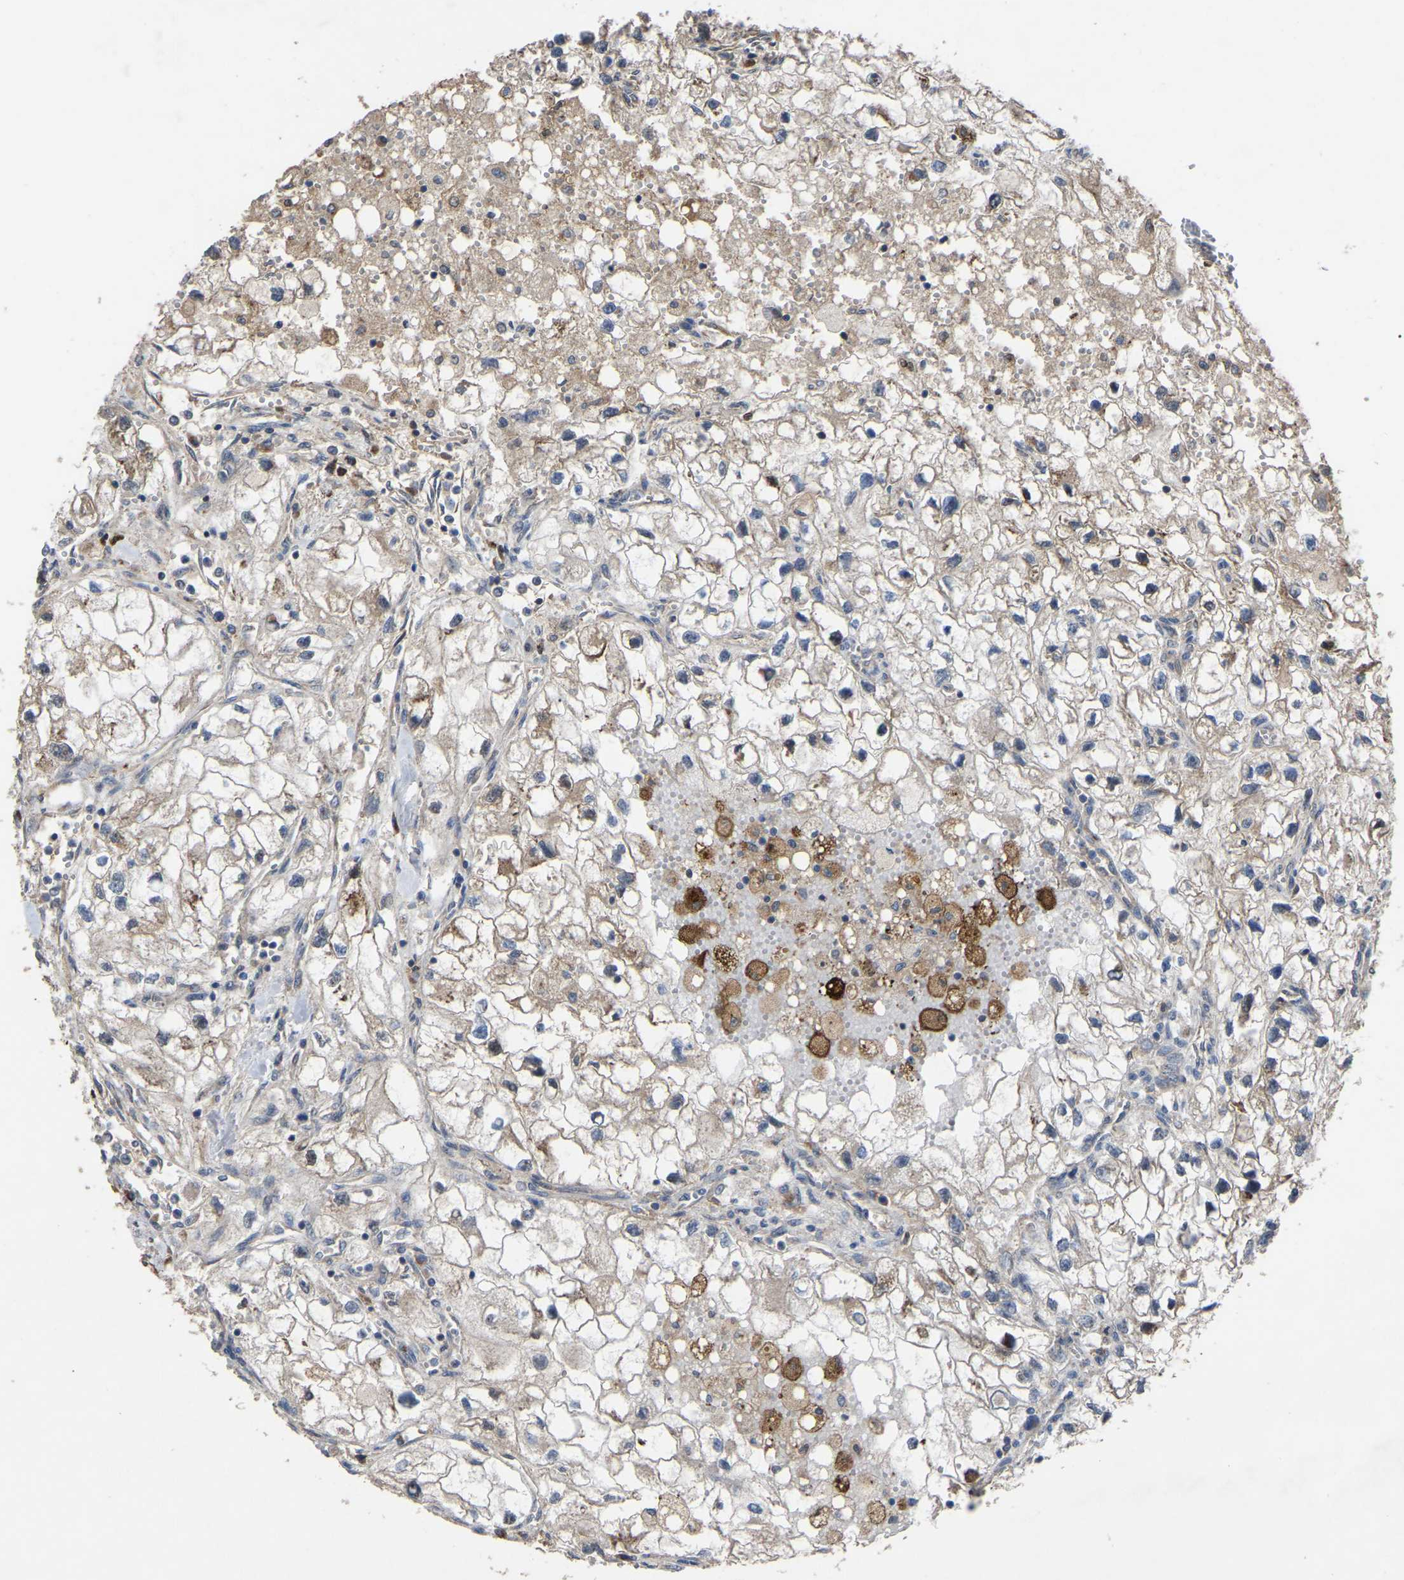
{"staining": {"intensity": "weak", "quantity": ">75%", "location": "cytoplasmic/membranous"}, "tissue": "renal cancer", "cell_type": "Tumor cells", "image_type": "cancer", "snomed": [{"axis": "morphology", "description": "Adenocarcinoma, NOS"}, {"axis": "topography", "description": "Kidney"}], "caption": "High-magnification brightfield microscopy of adenocarcinoma (renal) stained with DAB (brown) and counterstained with hematoxylin (blue). tumor cells exhibit weak cytoplasmic/membranous expression is identified in about>75% of cells.", "gene": "GCC1", "patient": {"sex": "female", "age": 70}}